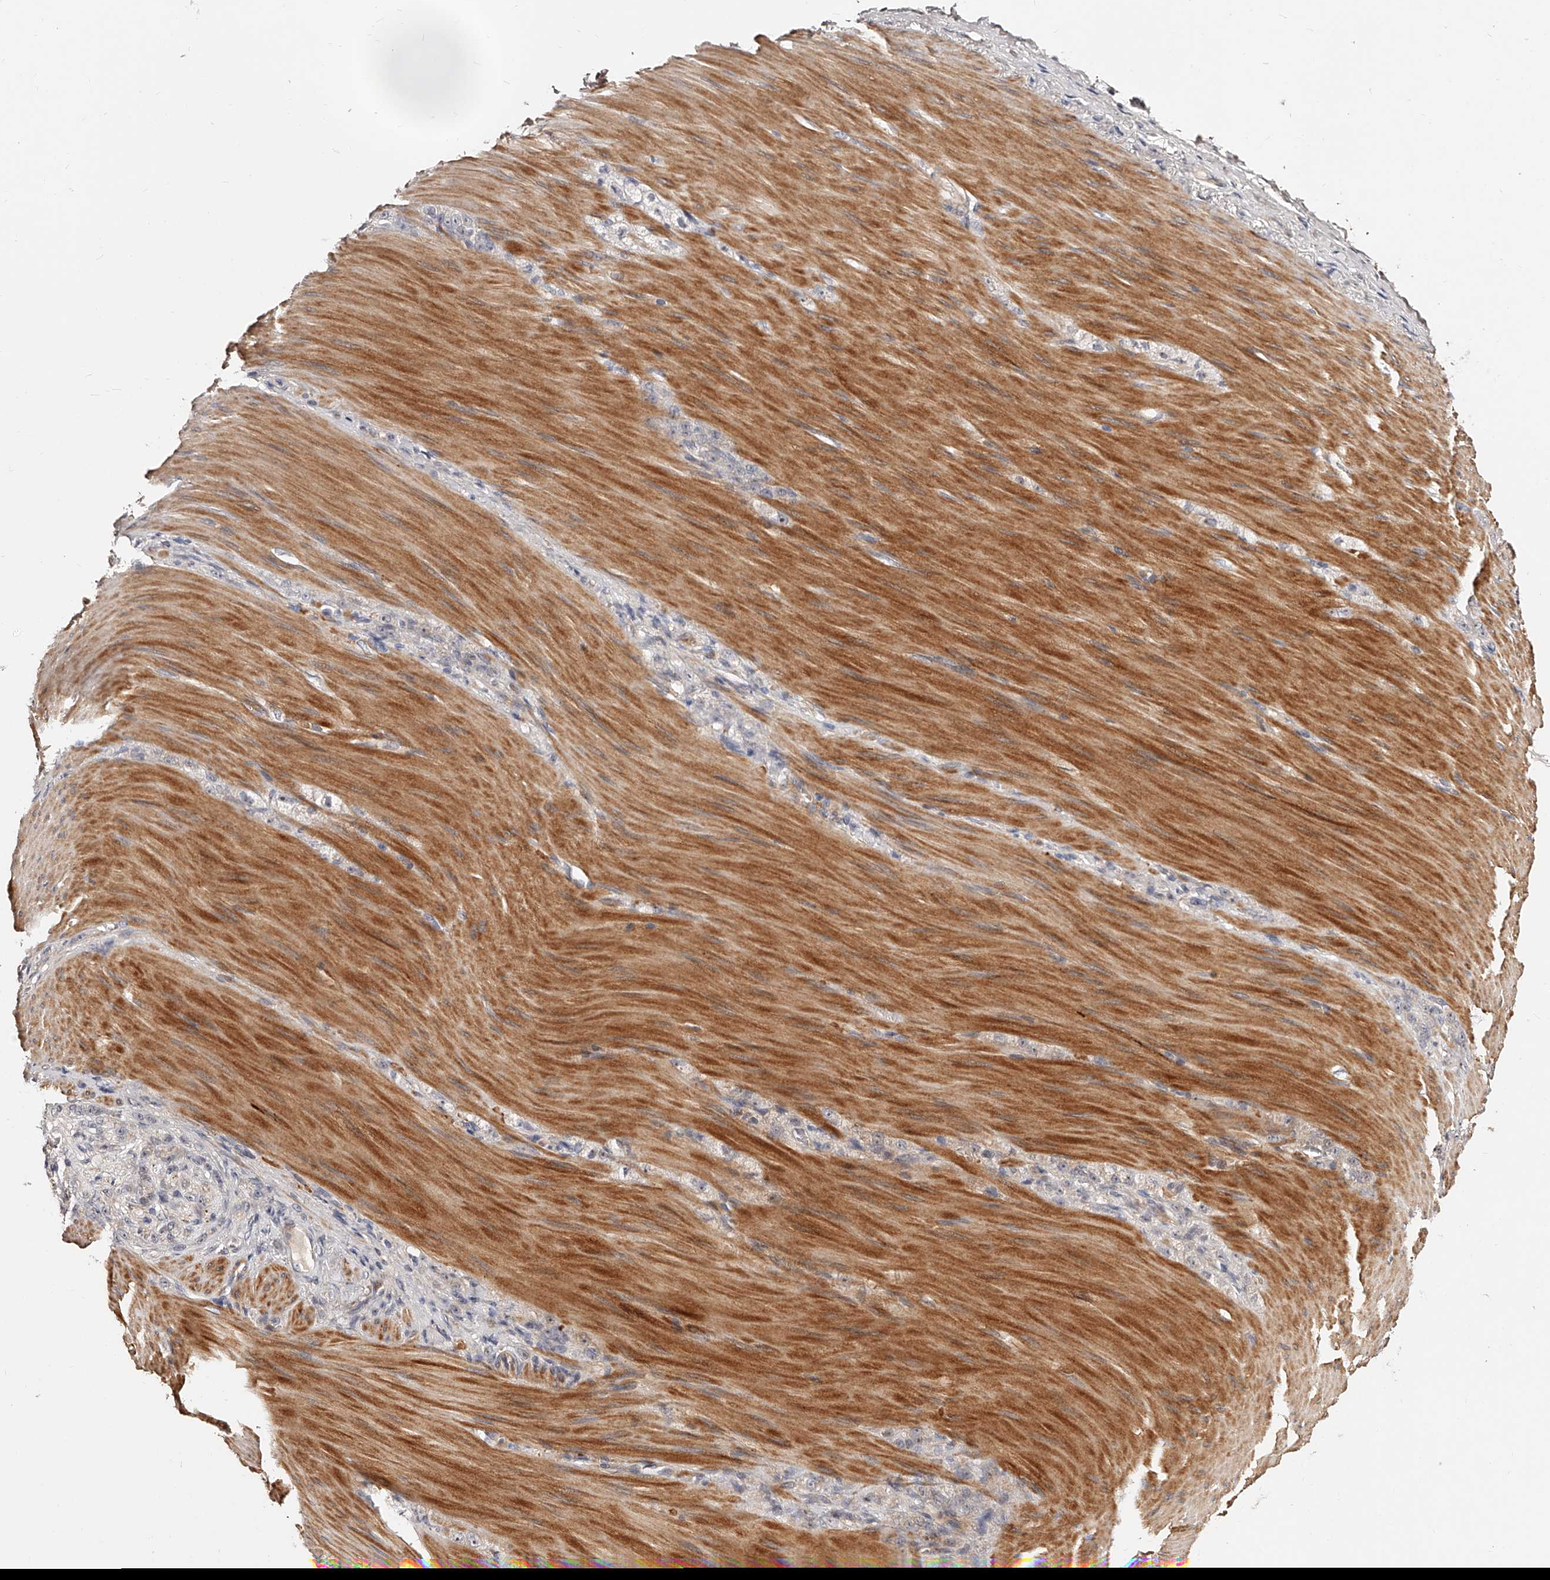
{"staining": {"intensity": "negative", "quantity": "none", "location": "none"}, "tissue": "stomach cancer", "cell_type": "Tumor cells", "image_type": "cancer", "snomed": [{"axis": "morphology", "description": "Normal tissue, NOS"}, {"axis": "morphology", "description": "Adenocarcinoma, NOS"}, {"axis": "topography", "description": "Stomach"}], "caption": "High power microscopy histopathology image of an IHC micrograph of stomach adenocarcinoma, revealing no significant positivity in tumor cells.", "gene": "ZNF502", "patient": {"sex": "male", "age": 82}}